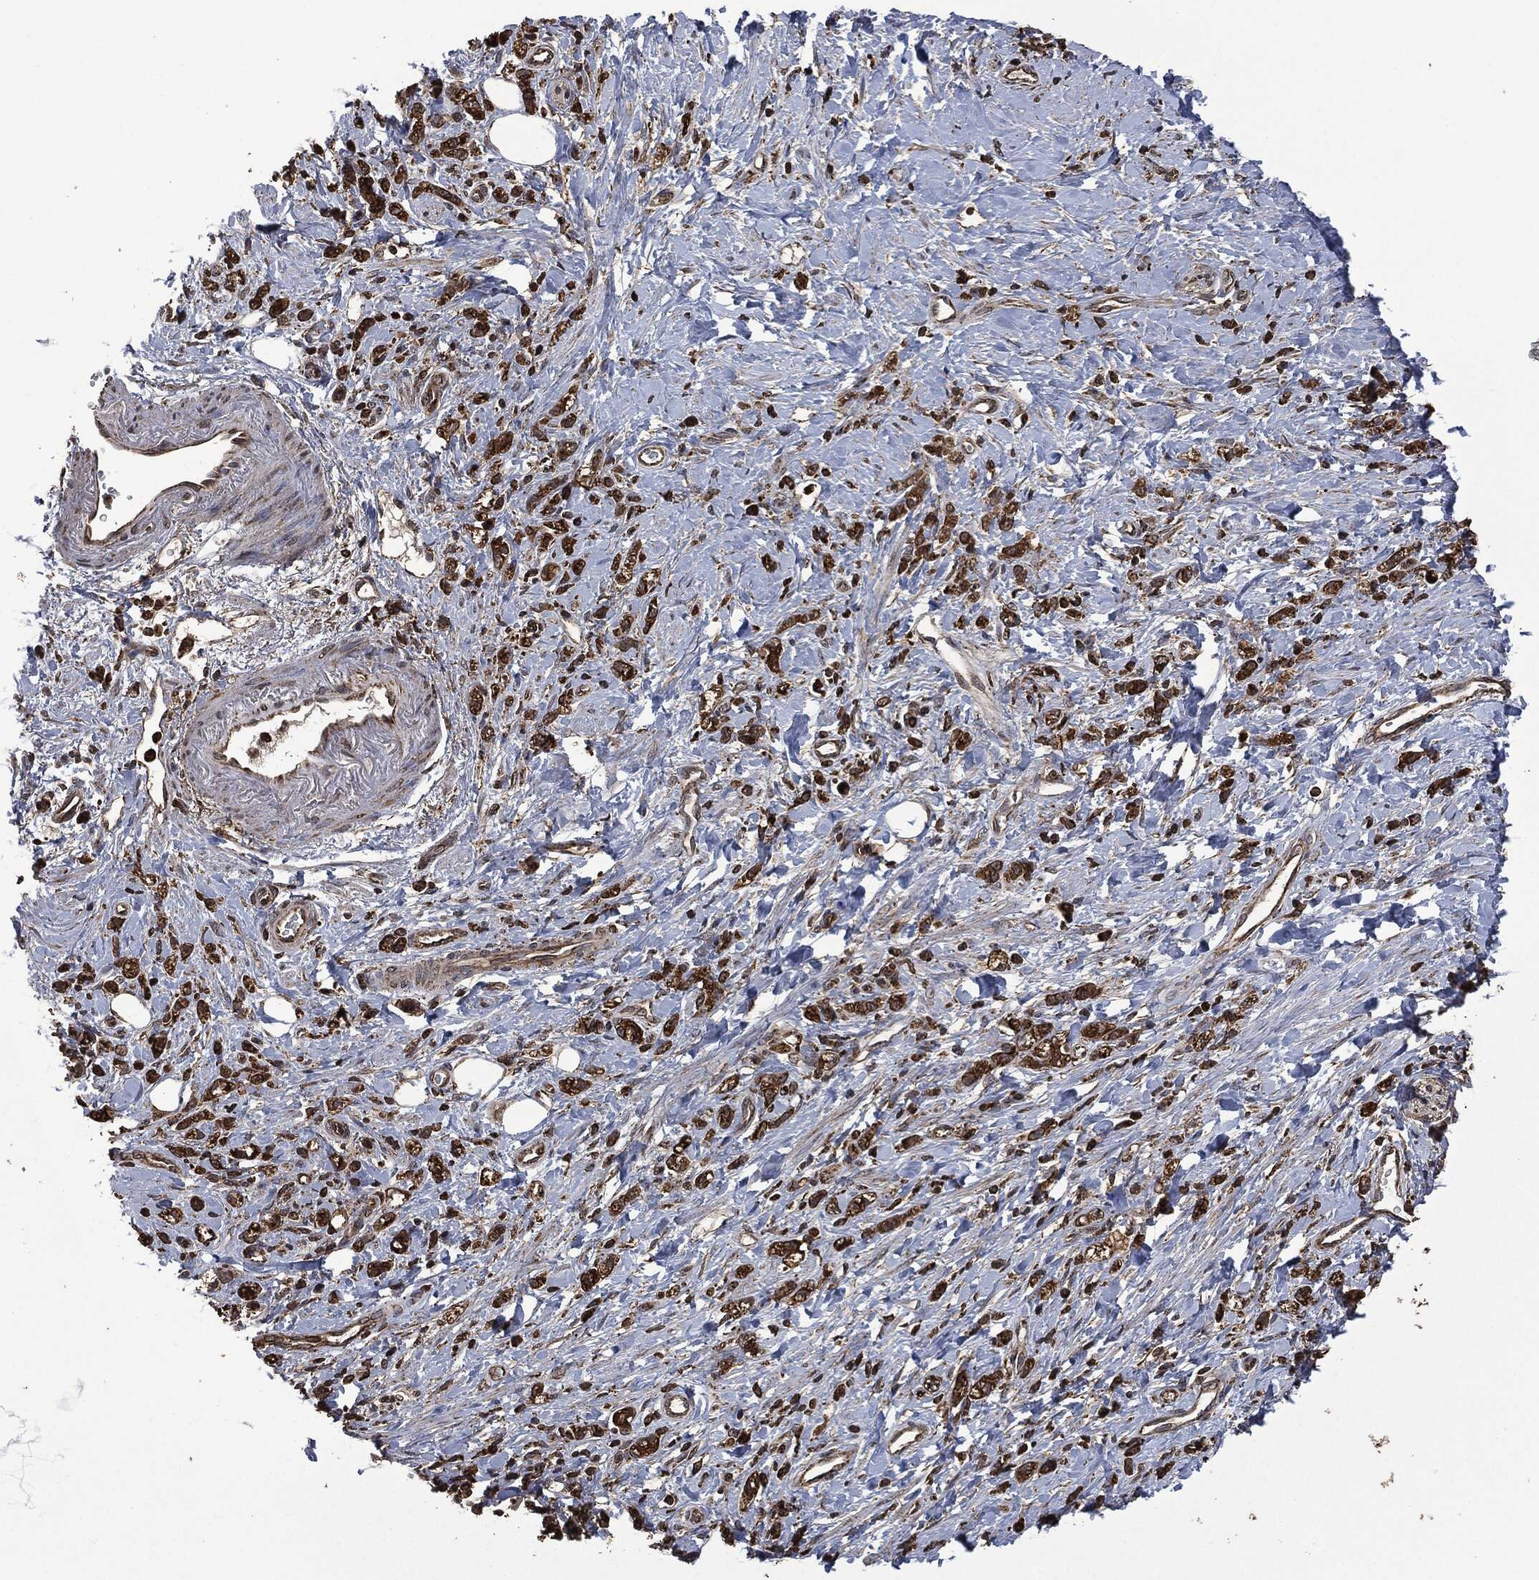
{"staining": {"intensity": "strong", "quantity": ">75%", "location": "cytoplasmic/membranous"}, "tissue": "stomach cancer", "cell_type": "Tumor cells", "image_type": "cancer", "snomed": [{"axis": "morphology", "description": "Adenocarcinoma, NOS"}, {"axis": "topography", "description": "Stomach"}], "caption": "Approximately >75% of tumor cells in stomach cancer (adenocarcinoma) show strong cytoplasmic/membranous protein staining as visualized by brown immunohistochemical staining.", "gene": "LIG3", "patient": {"sex": "male", "age": 77}}